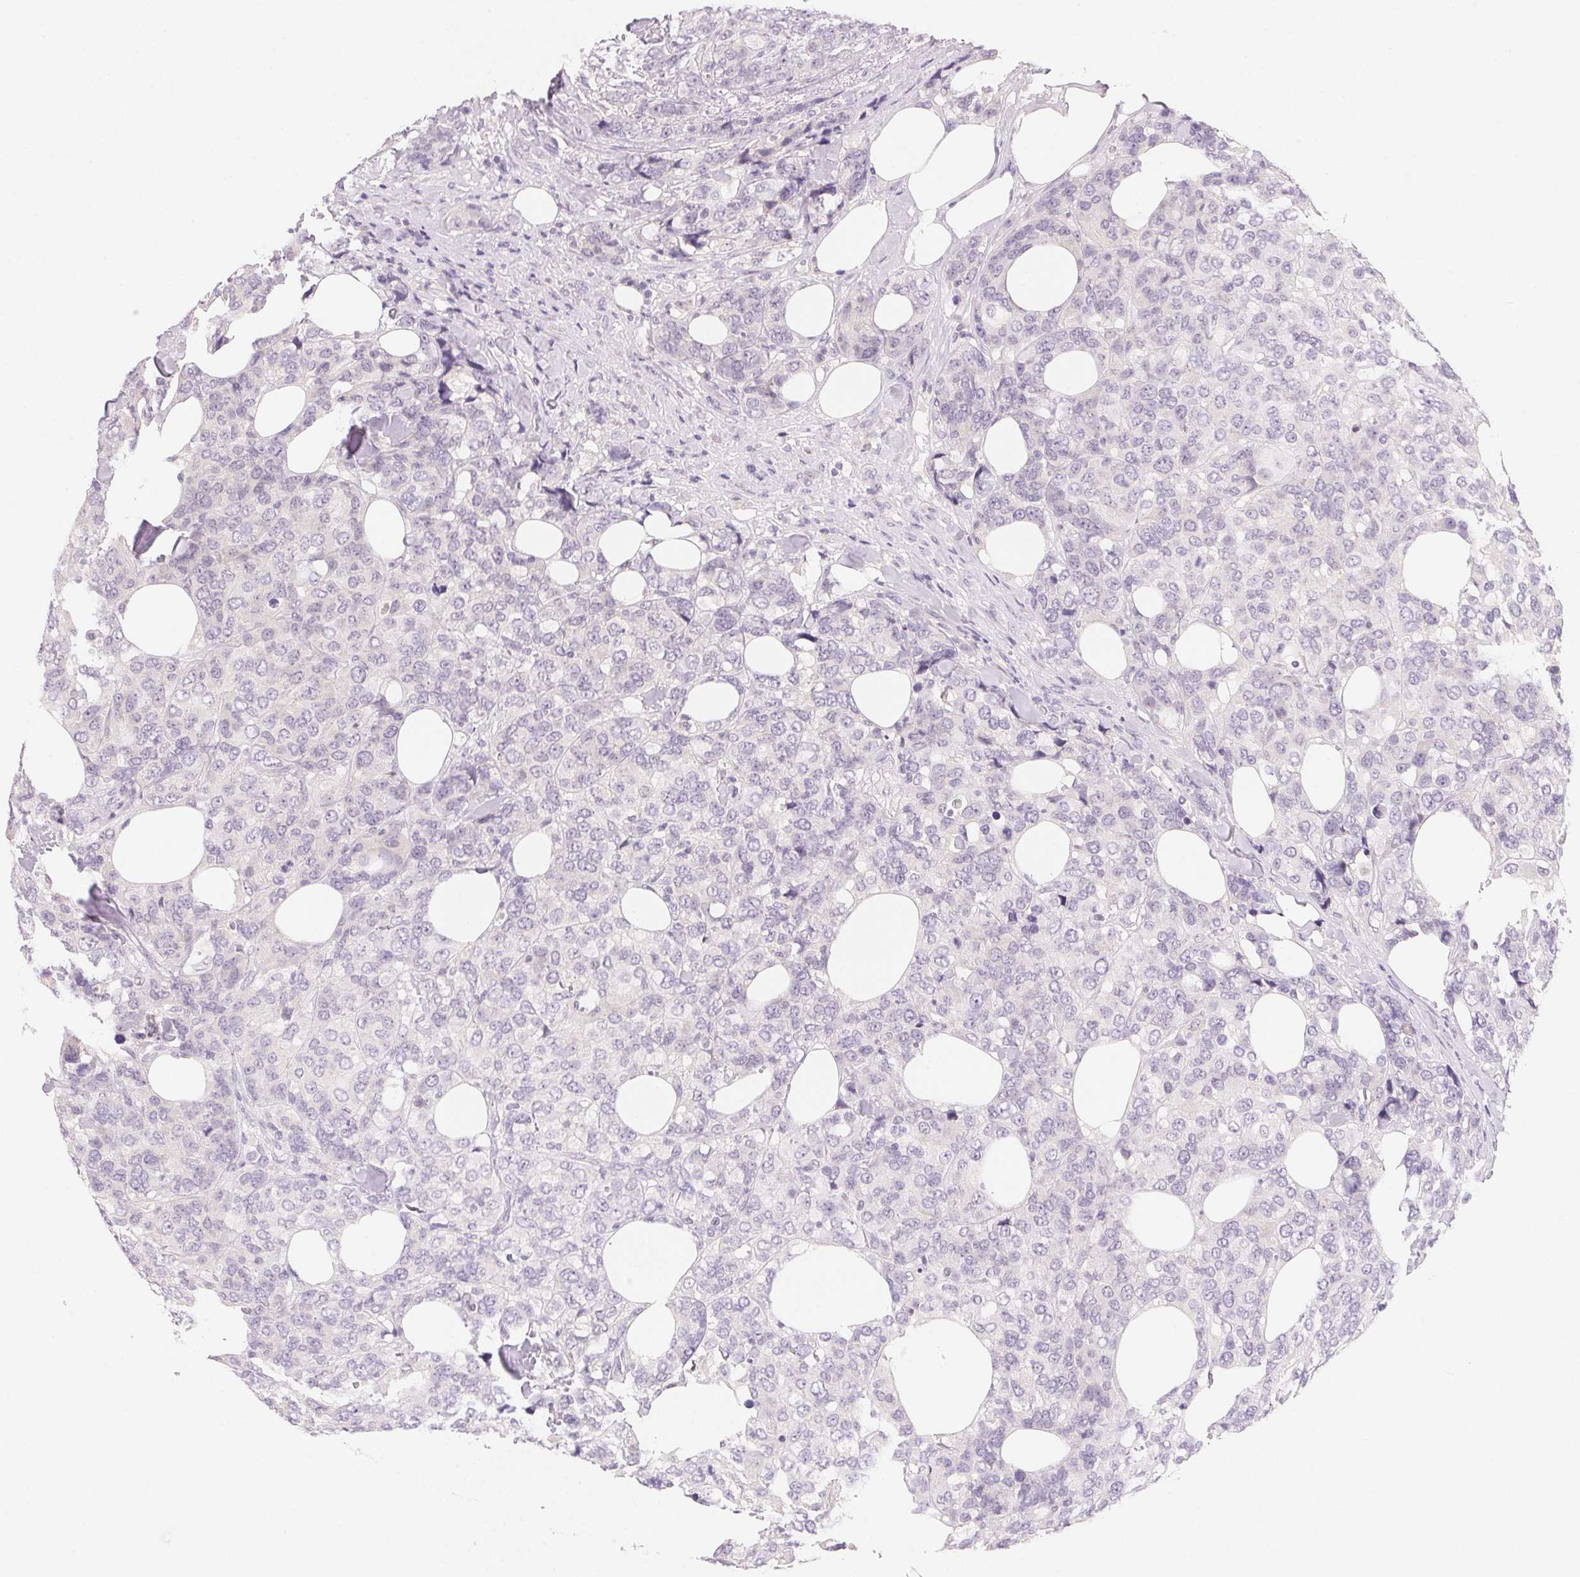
{"staining": {"intensity": "negative", "quantity": "none", "location": "none"}, "tissue": "breast cancer", "cell_type": "Tumor cells", "image_type": "cancer", "snomed": [{"axis": "morphology", "description": "Lobular carcinoma"}, {"axis": "topography", "description": "Breast"}], "caption": "The immunohistochemistry histopathology image has no significant expression in tumor cells of breast lobular carcinoma tissue.", "gene": "MCOLN3", "patient": {"sex": "female", "age": 59}}